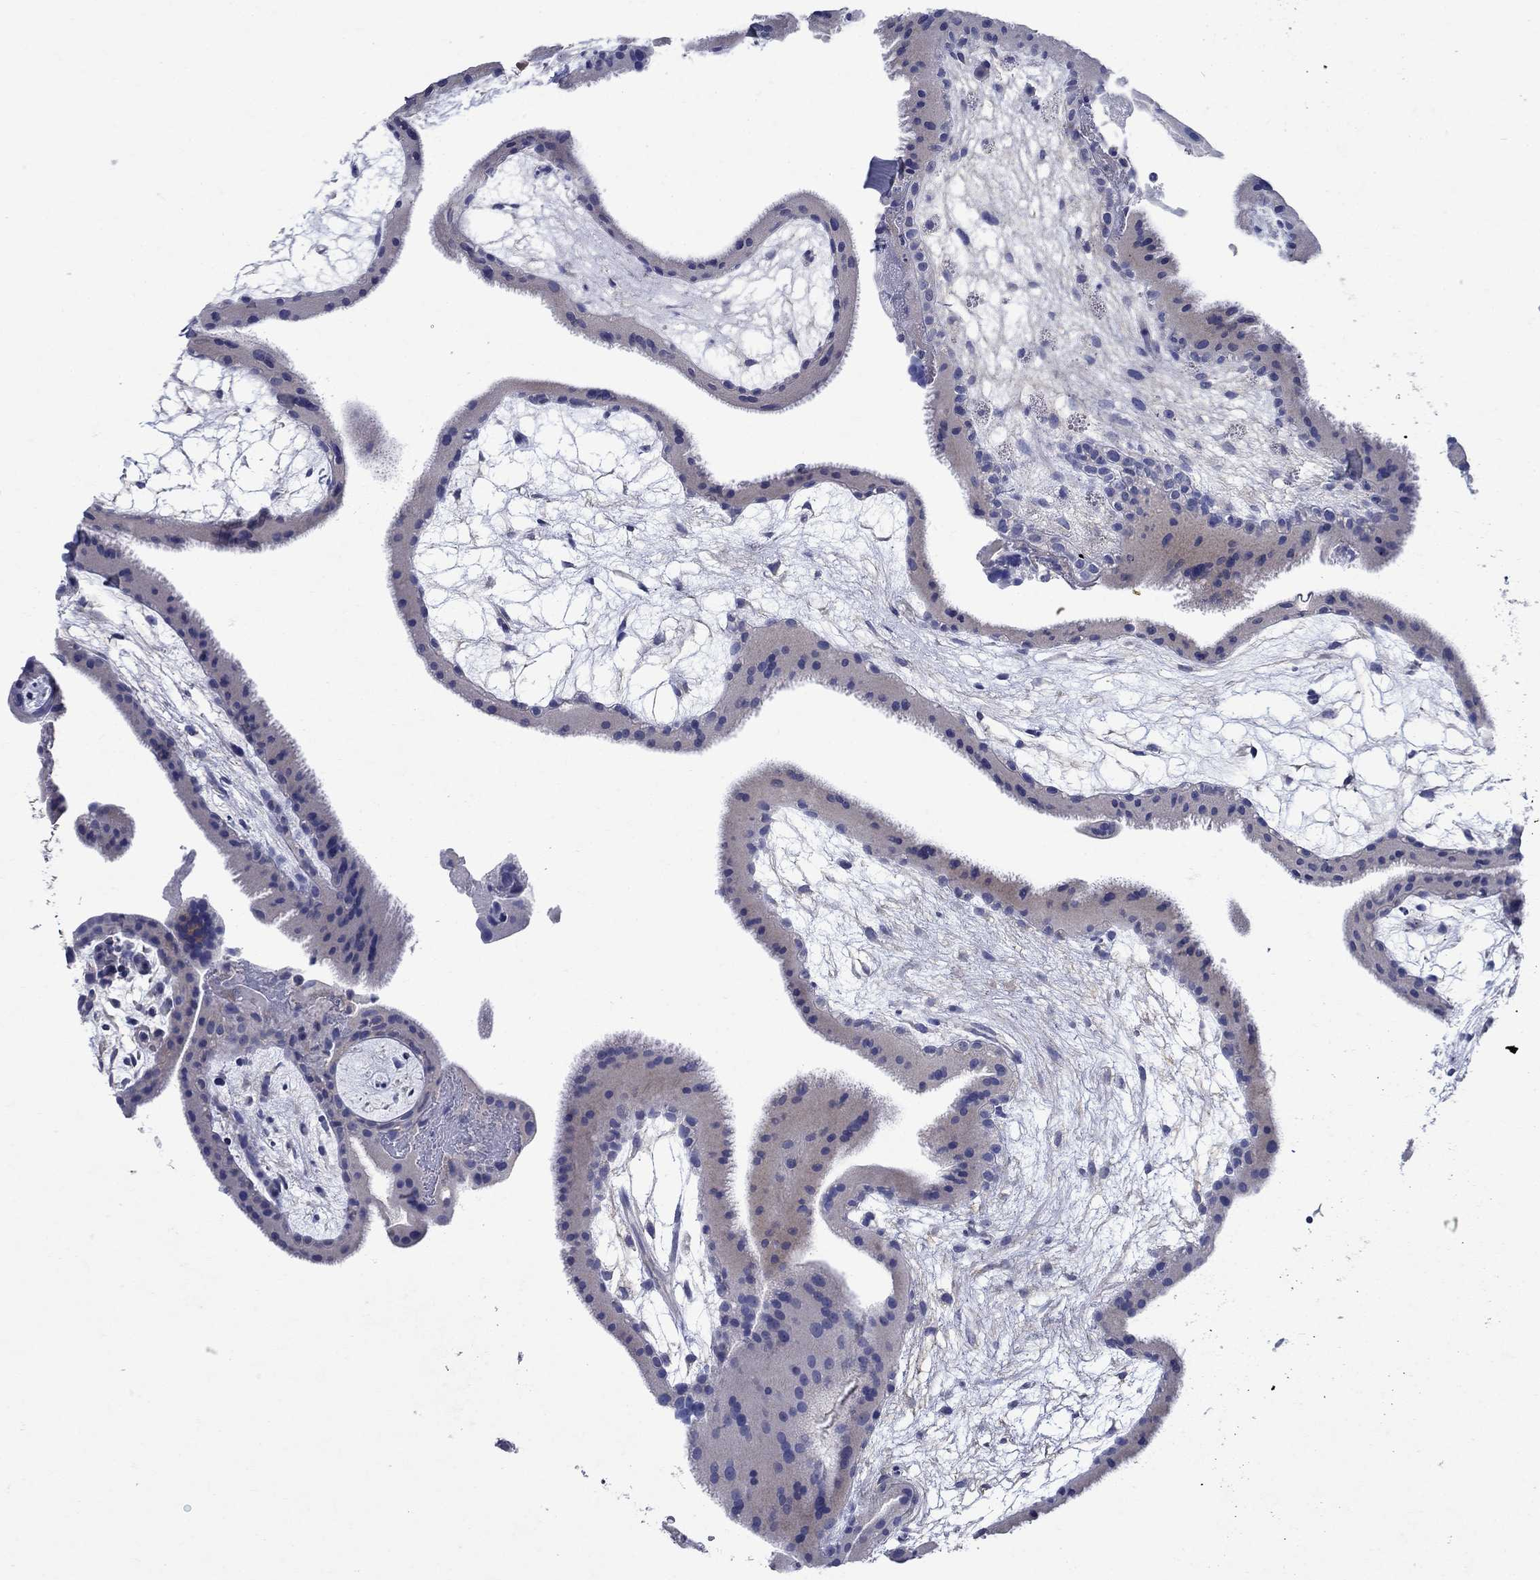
{"staining": {"intensity": "negative", "quantity": "none", "location": "none"}, "tissue": "placenta", "cell_type": "Decidual cells", "image_type": "normal", "snomed": [{"axis": "morphology", "description": "Normal tissue, NOS"}, {"axis": "topography", "description": "Placenta"}], "caption": "Image shows no protein staining in decidual cells of benign placenta. The staining is performed using DAB brown chromogen with nuclei counter-stained in using hematoxylin.", "gene": "SULT2B1", "patient": {"sex": "female", "age": 19}}